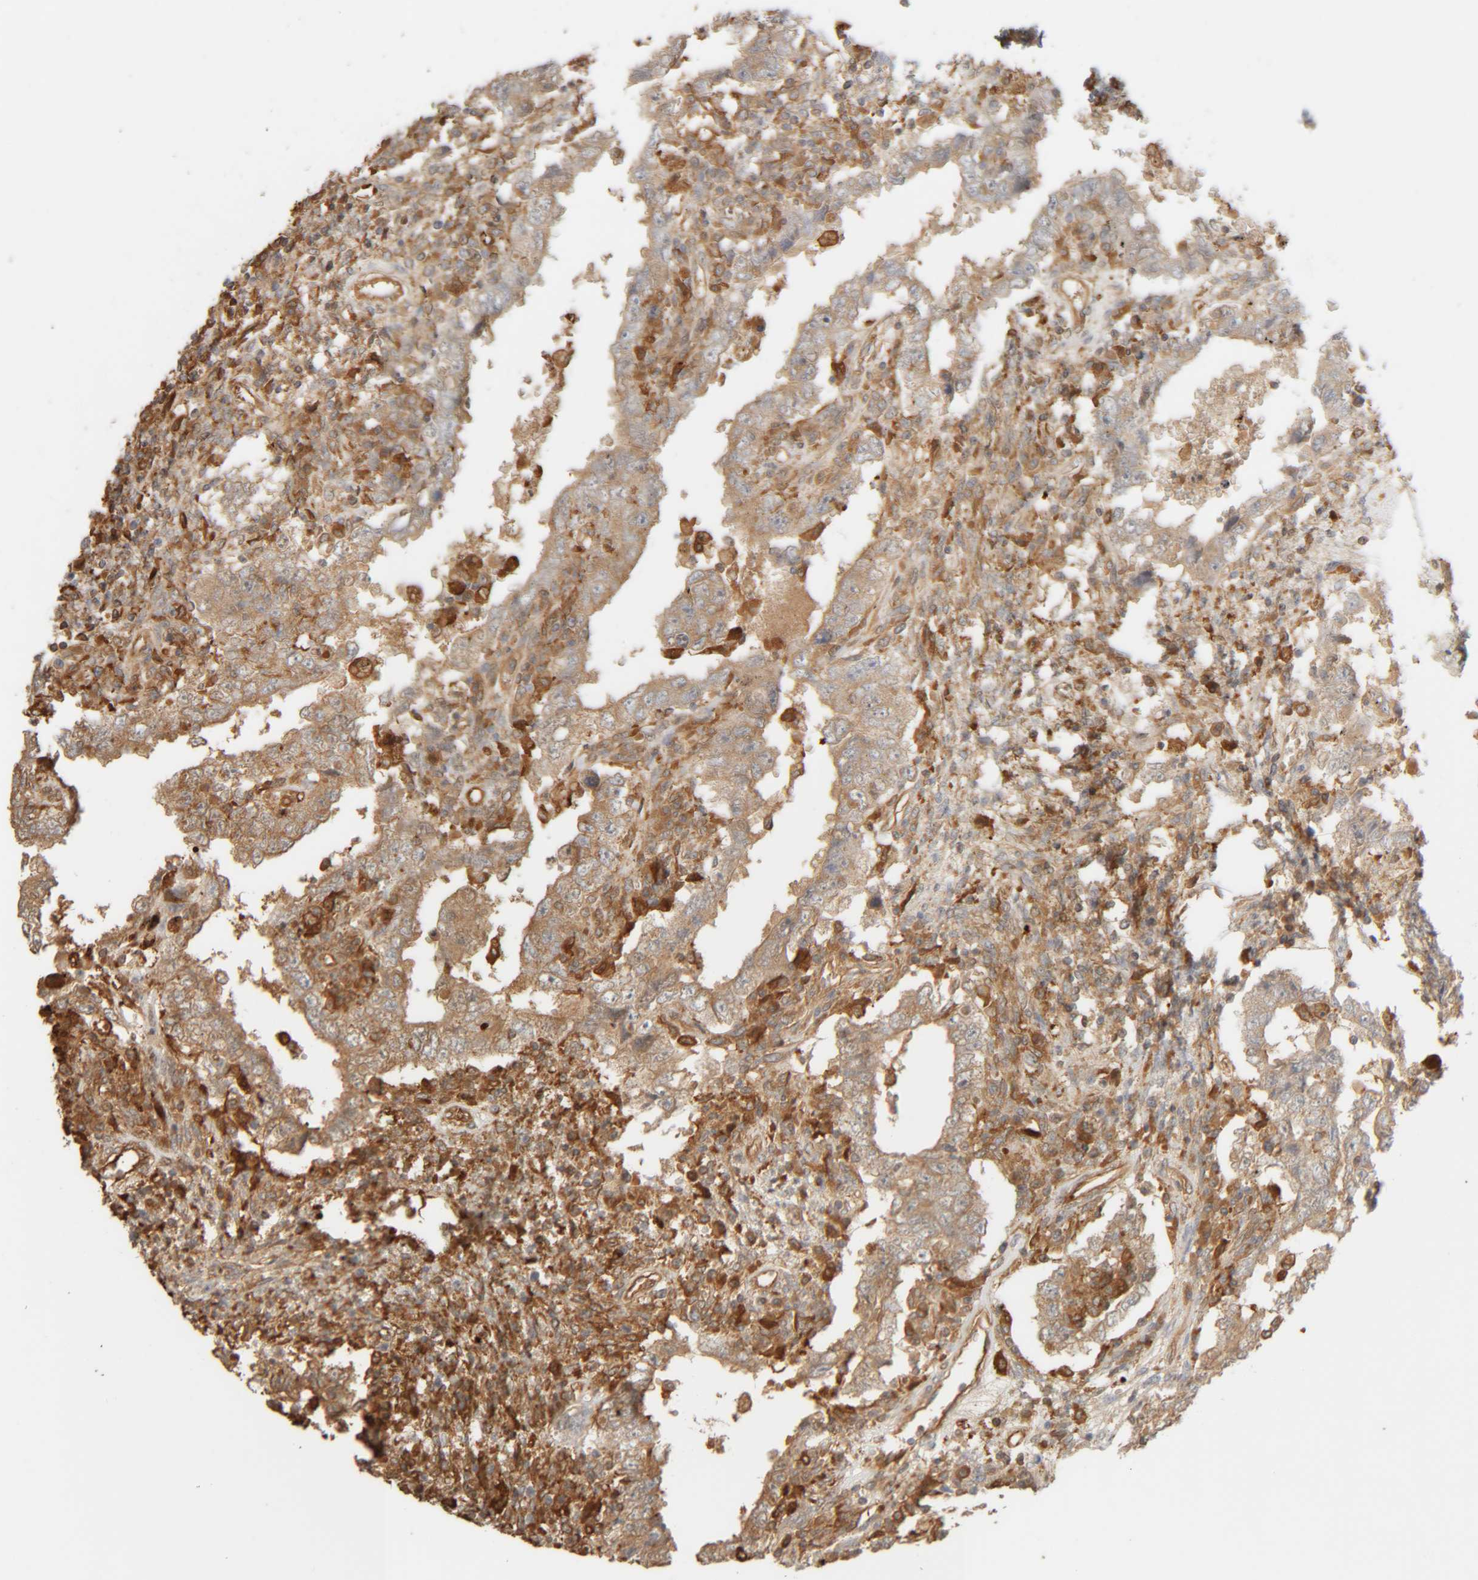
{"staining": {"intensity": "moderate", "quantity": ">75%", "location": "cytoplasmic/membranous"}, "tissue": "testis cancer", "cell_type": "Tumor cells", "image_type": "cancer", "snomed": [{"axis": "morphology", "description": "Carcinoma, Embryonal, NOS"}, {"axis": "topography", "description": "Testis"}], "caption": "Protein staining of testis cancer tissue shows moderate cytoplasmic/membranous positivity in approximately >75% of tumor cells. The staining is performed using DAB brown chromogen to label protein expression. The nuclei are counter-stained blue using hematoxylin.", "gene": "TMEM192", "patient": {"sex": "male", "age": 26}}